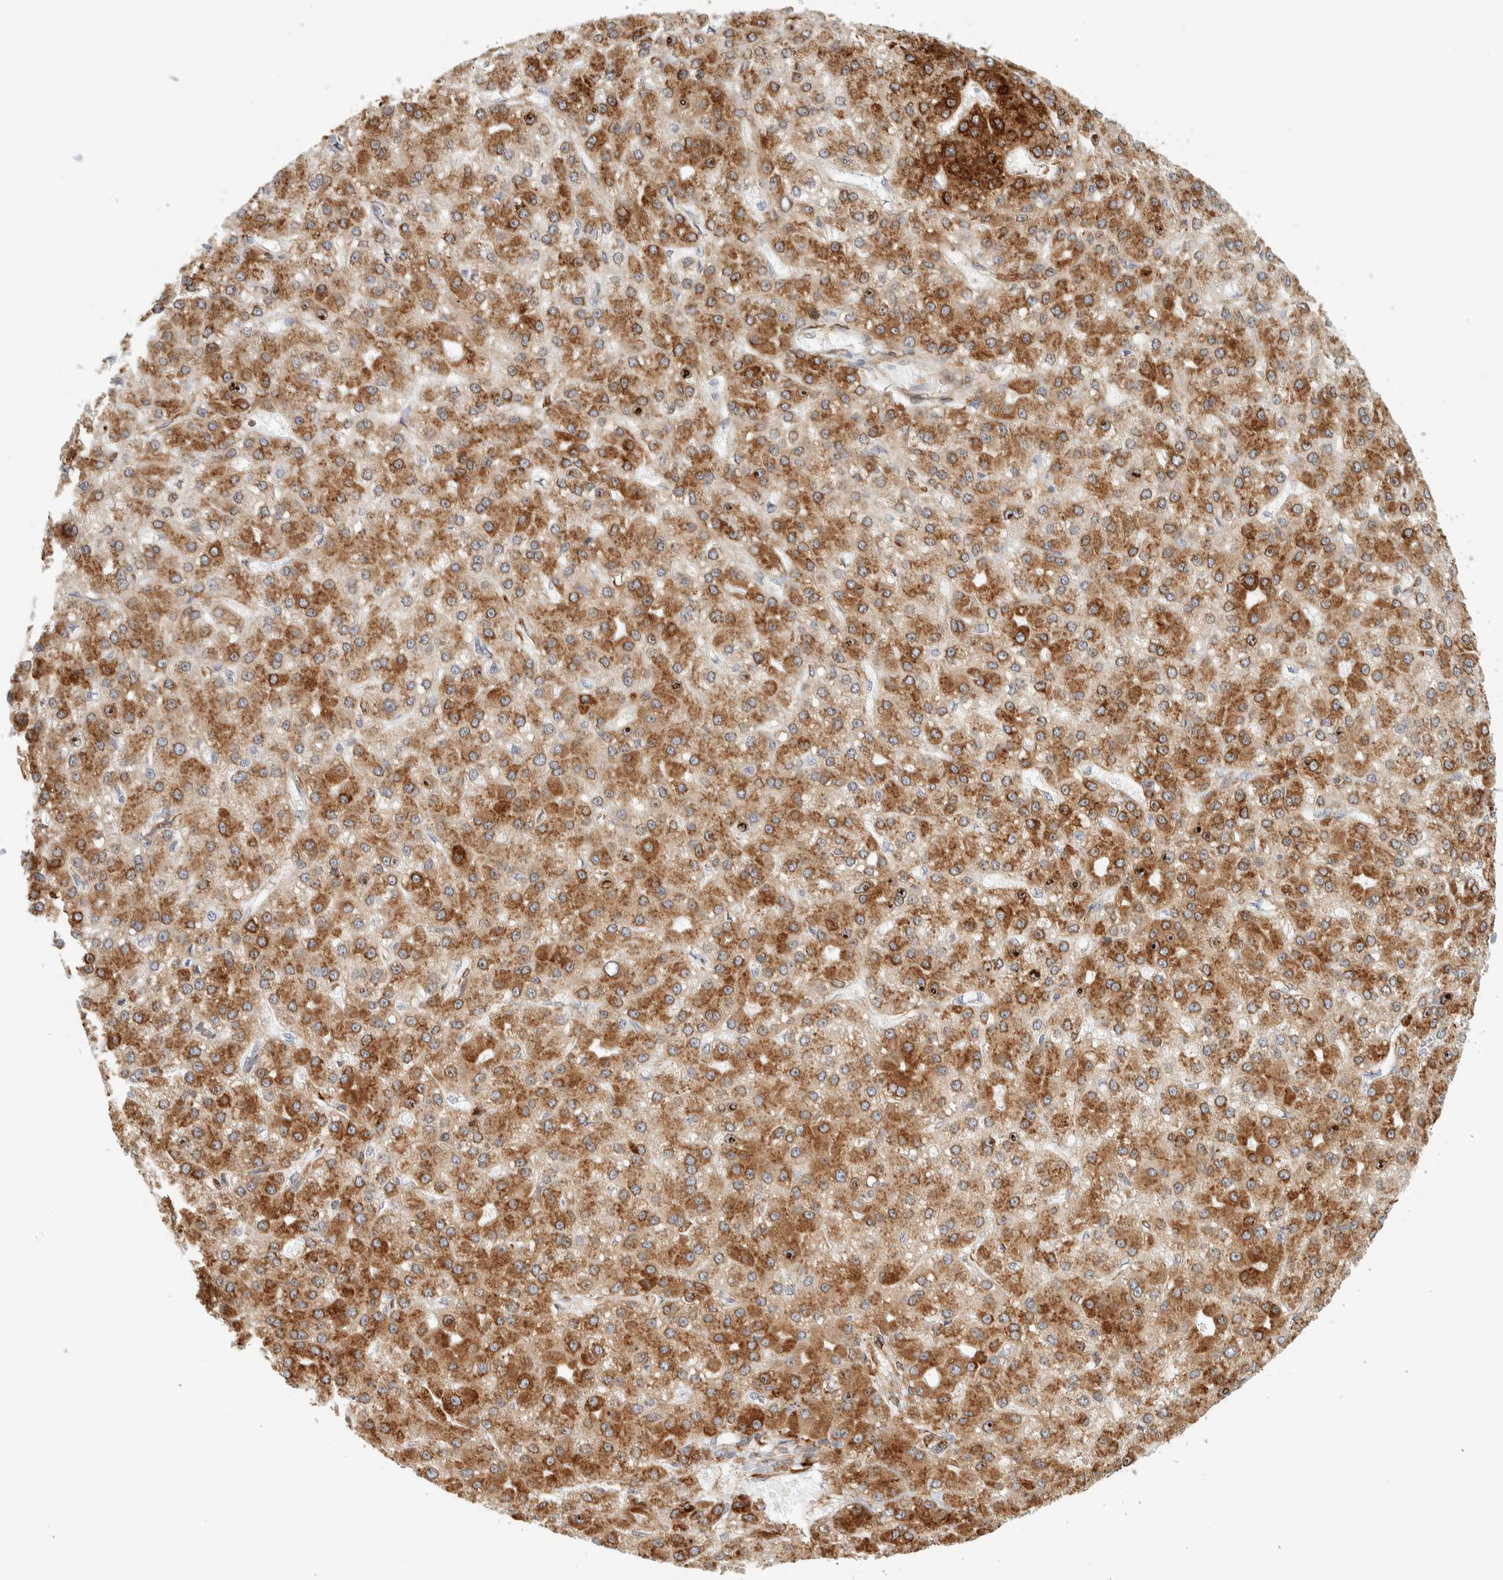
{"staining": {"intensity": "strong", "quantity": ">75%", "location": "cytoplasmic/membranous"}, "tissue": "liver cancer", "cell_type": "Tumor cells", "image_type": "cancer", "snomed": [{"axis": "morphology", "description": "Carcinoma, Hepatocellular, NOS"}, {"axis": "topography", "description": "Liver"}], "caption": "Tumor cells reveal high levels of strong cytoplasmic/membranous expression in approximately >75% of cells in liver cancer (hepatocellular carcinoma).", "gene": "LLGL2", "patient": {"sex": "male", "age": 67}}